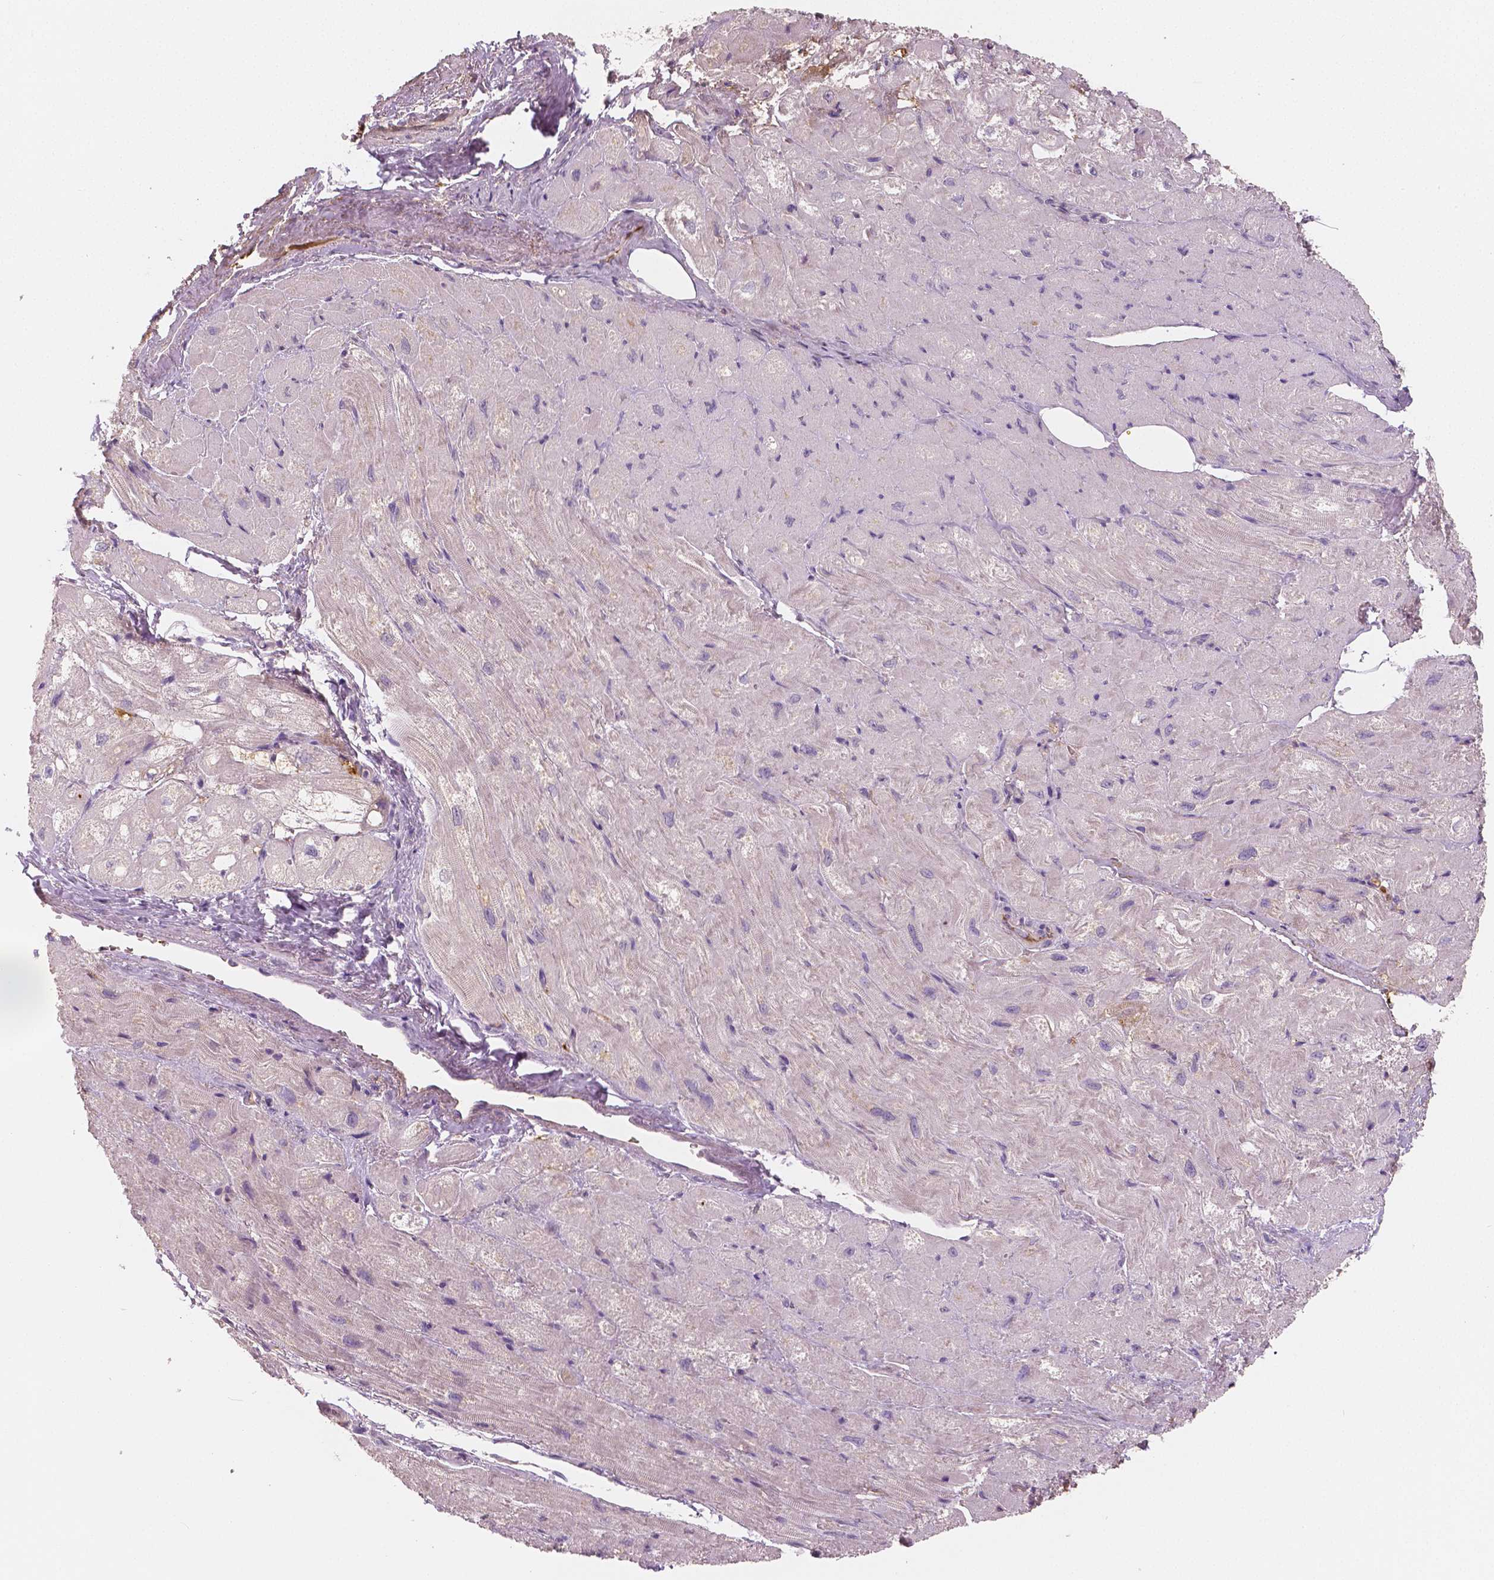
{"staining": {"intensity": "weak", "quantity": "<25%", "location": "cytoplasmic/membranous"}, "tissue": "heart muscle", "cell_type": "Cardiomyocytes", "image_type": "normal", "snomed": [{"axis": "morphology", "description": "Normal tissue, NOS"}, {"axis": "topography", "description": "Heart"}], "caption": "This image is of benign heart muscle stained with immunohistochemistry to label a protein in brown with the nuclei are counter-stained blue. There is no expression in cardiomyocytes. The staining was performed using DAB to visualize the protein expression in brown, while the nuclei were stained in blue with hematoxylin (Magnification: 20x).", "gene": "APOA4", "patient": {"sex": "female", "age": 69}}